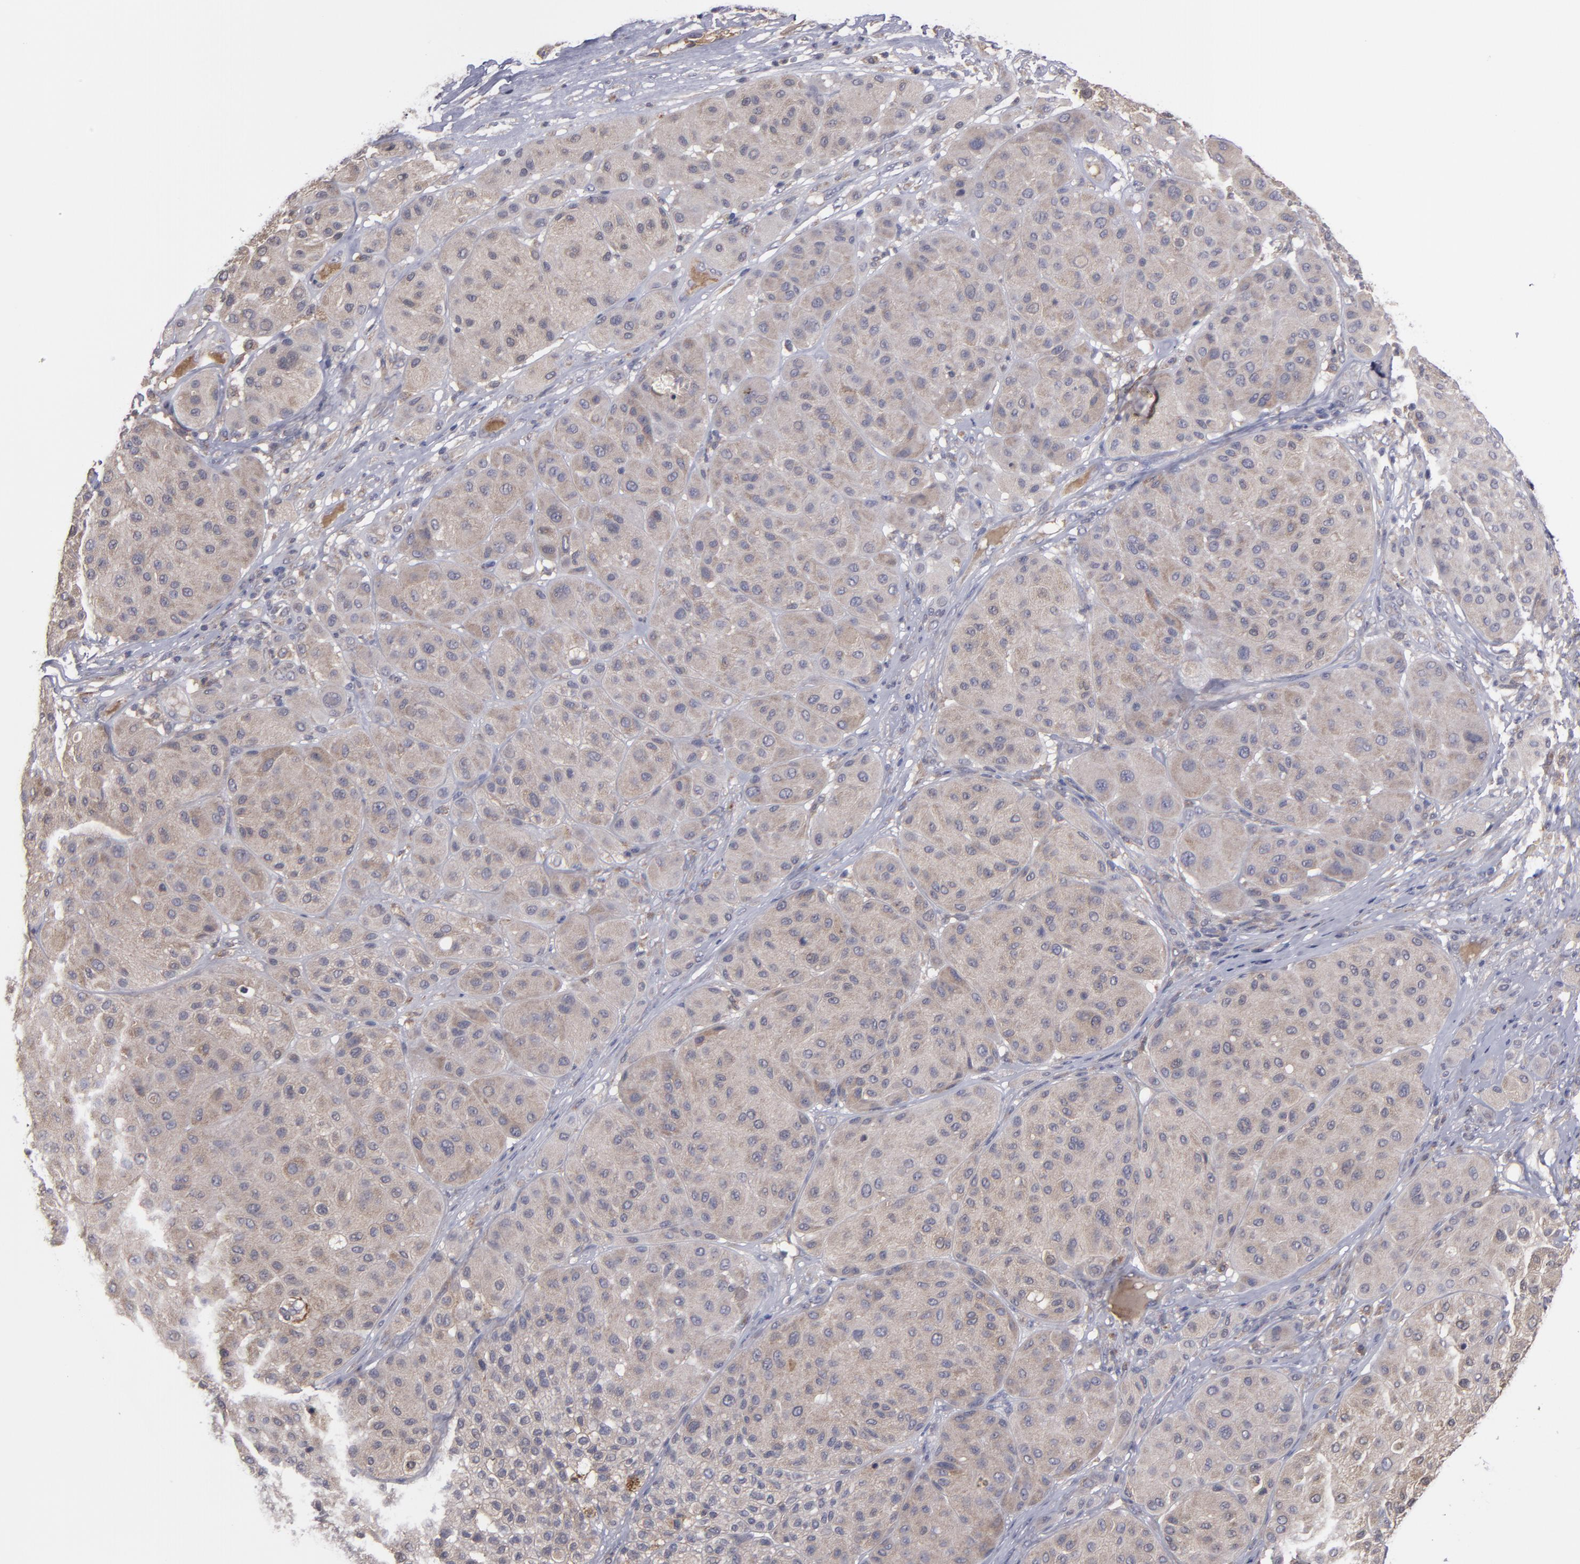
{"staining": {"intensity": "weak", "quantity": "25%-75%", "location": "cytoplasmic/membranous"}, "tissue": "melanoma", "cell_type": "Tumor cells", "image_type": "cancer", "snomed": [{"axis": "morphology", "description": "Normal tissue, NOS"}, {"axis": "morphology", "description": "Malignant melanoma, Metastatic site"}, {"axis": "topography", "description": "Skin"}], "caption": "High-power microscopy captured an IHC micrograph of malignant melanoma (metastatic site), revealing weak cytoplasmic/membranous positivity in about 25%-75% of tumor cells.", "gene": "MMP11", "patient": {"sex": "male", "age": 41}}